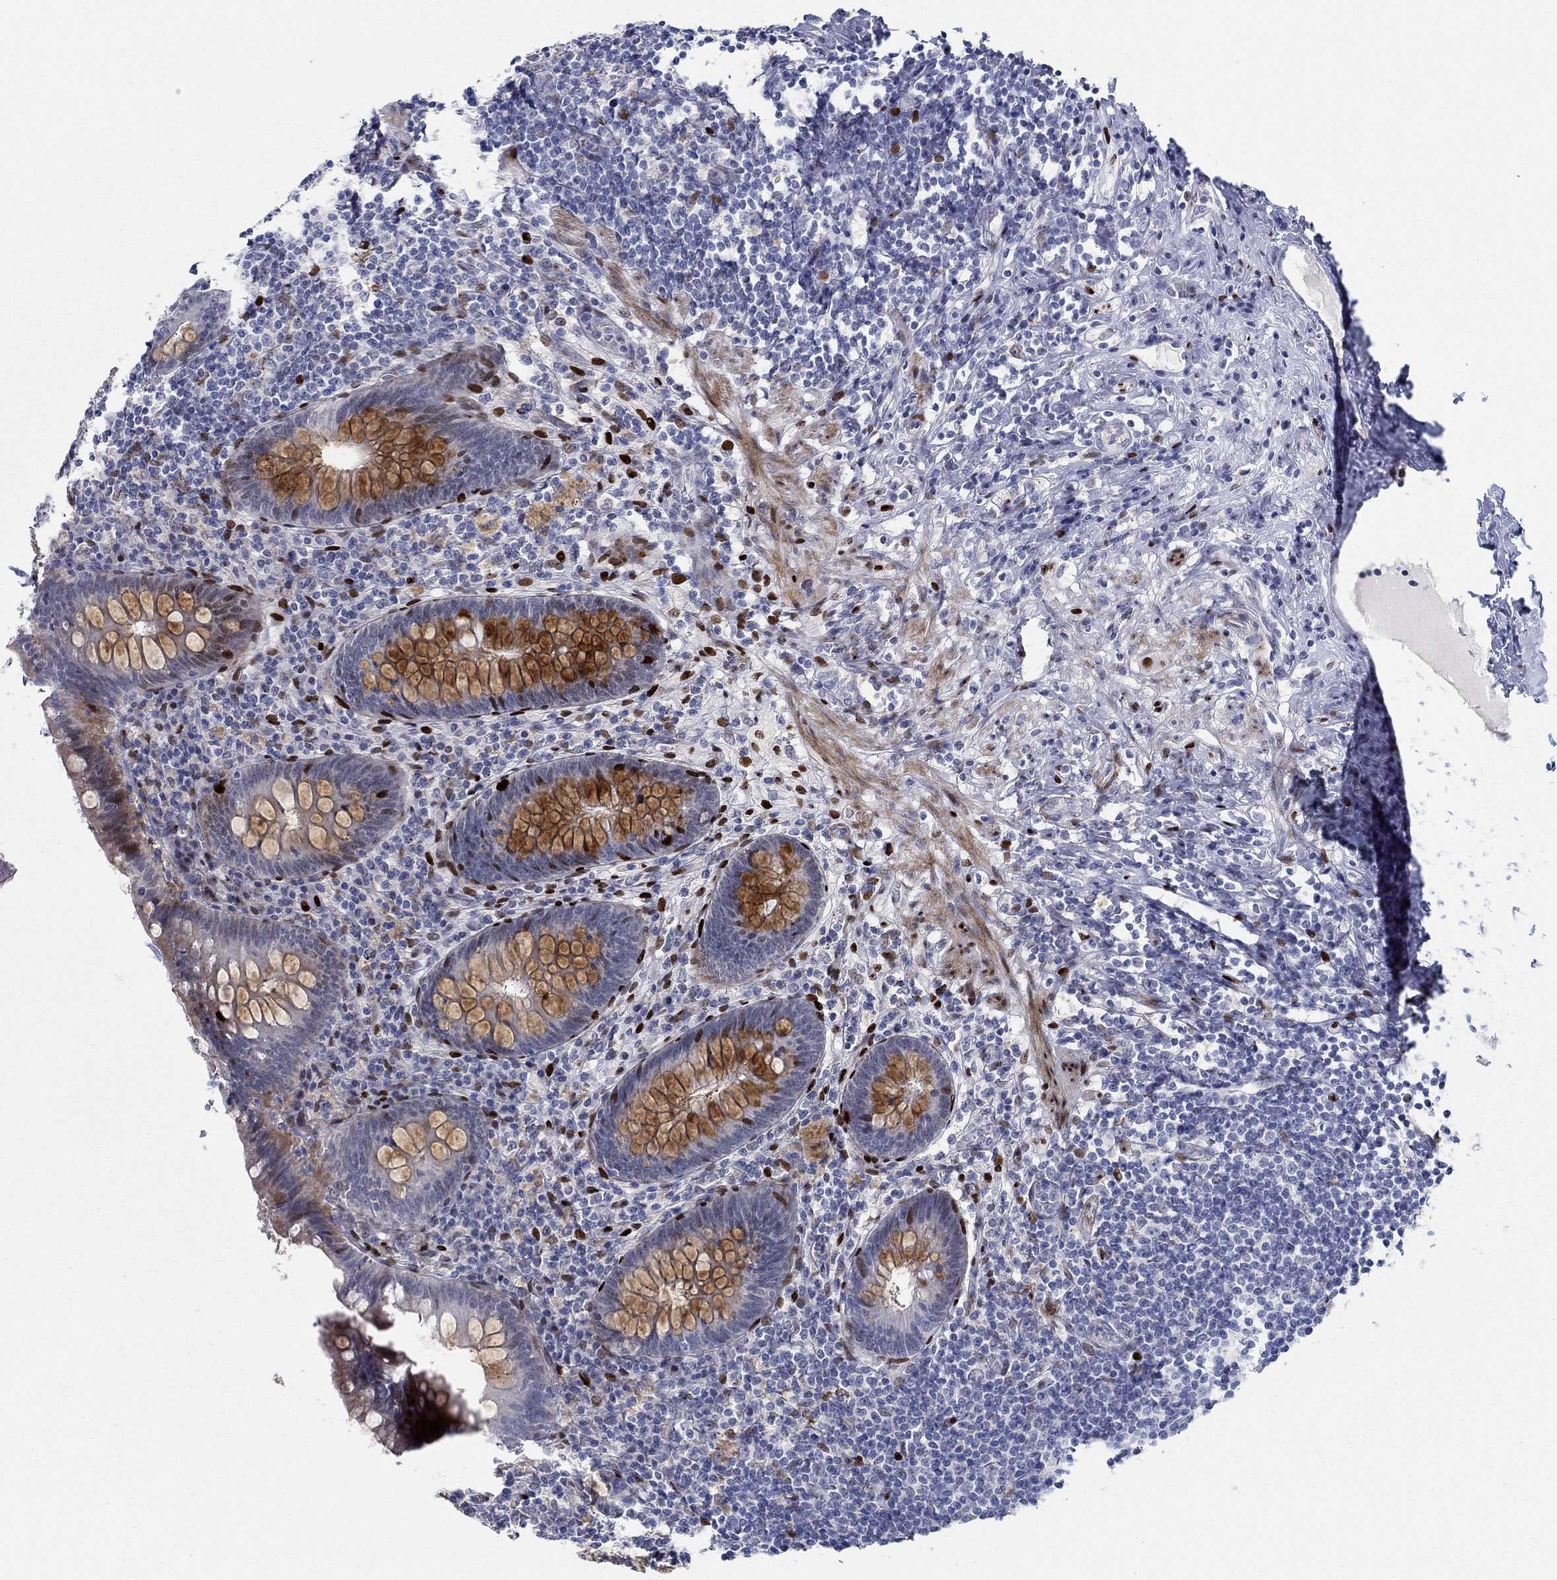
{"staining": {"intensity": "moderate", "quantity": "<25%", "location": "nuclear"}, "tissue": "appendix", "cell_type": "Glandular cells", "image_type": "normal", "snomed": [{"axis": "morphology", "description": "Normal tissue, NOS"}, {"axis": "topography", "description": "Appendix"}], "caption": "About <25% of glandular cells in normal human appendix demonstrate moderate nuclear protein staining as visualized by brown immunohistochemical staining.", "gene": "RAPGEF5", "patient": {"sex": "male", "age": 47}}